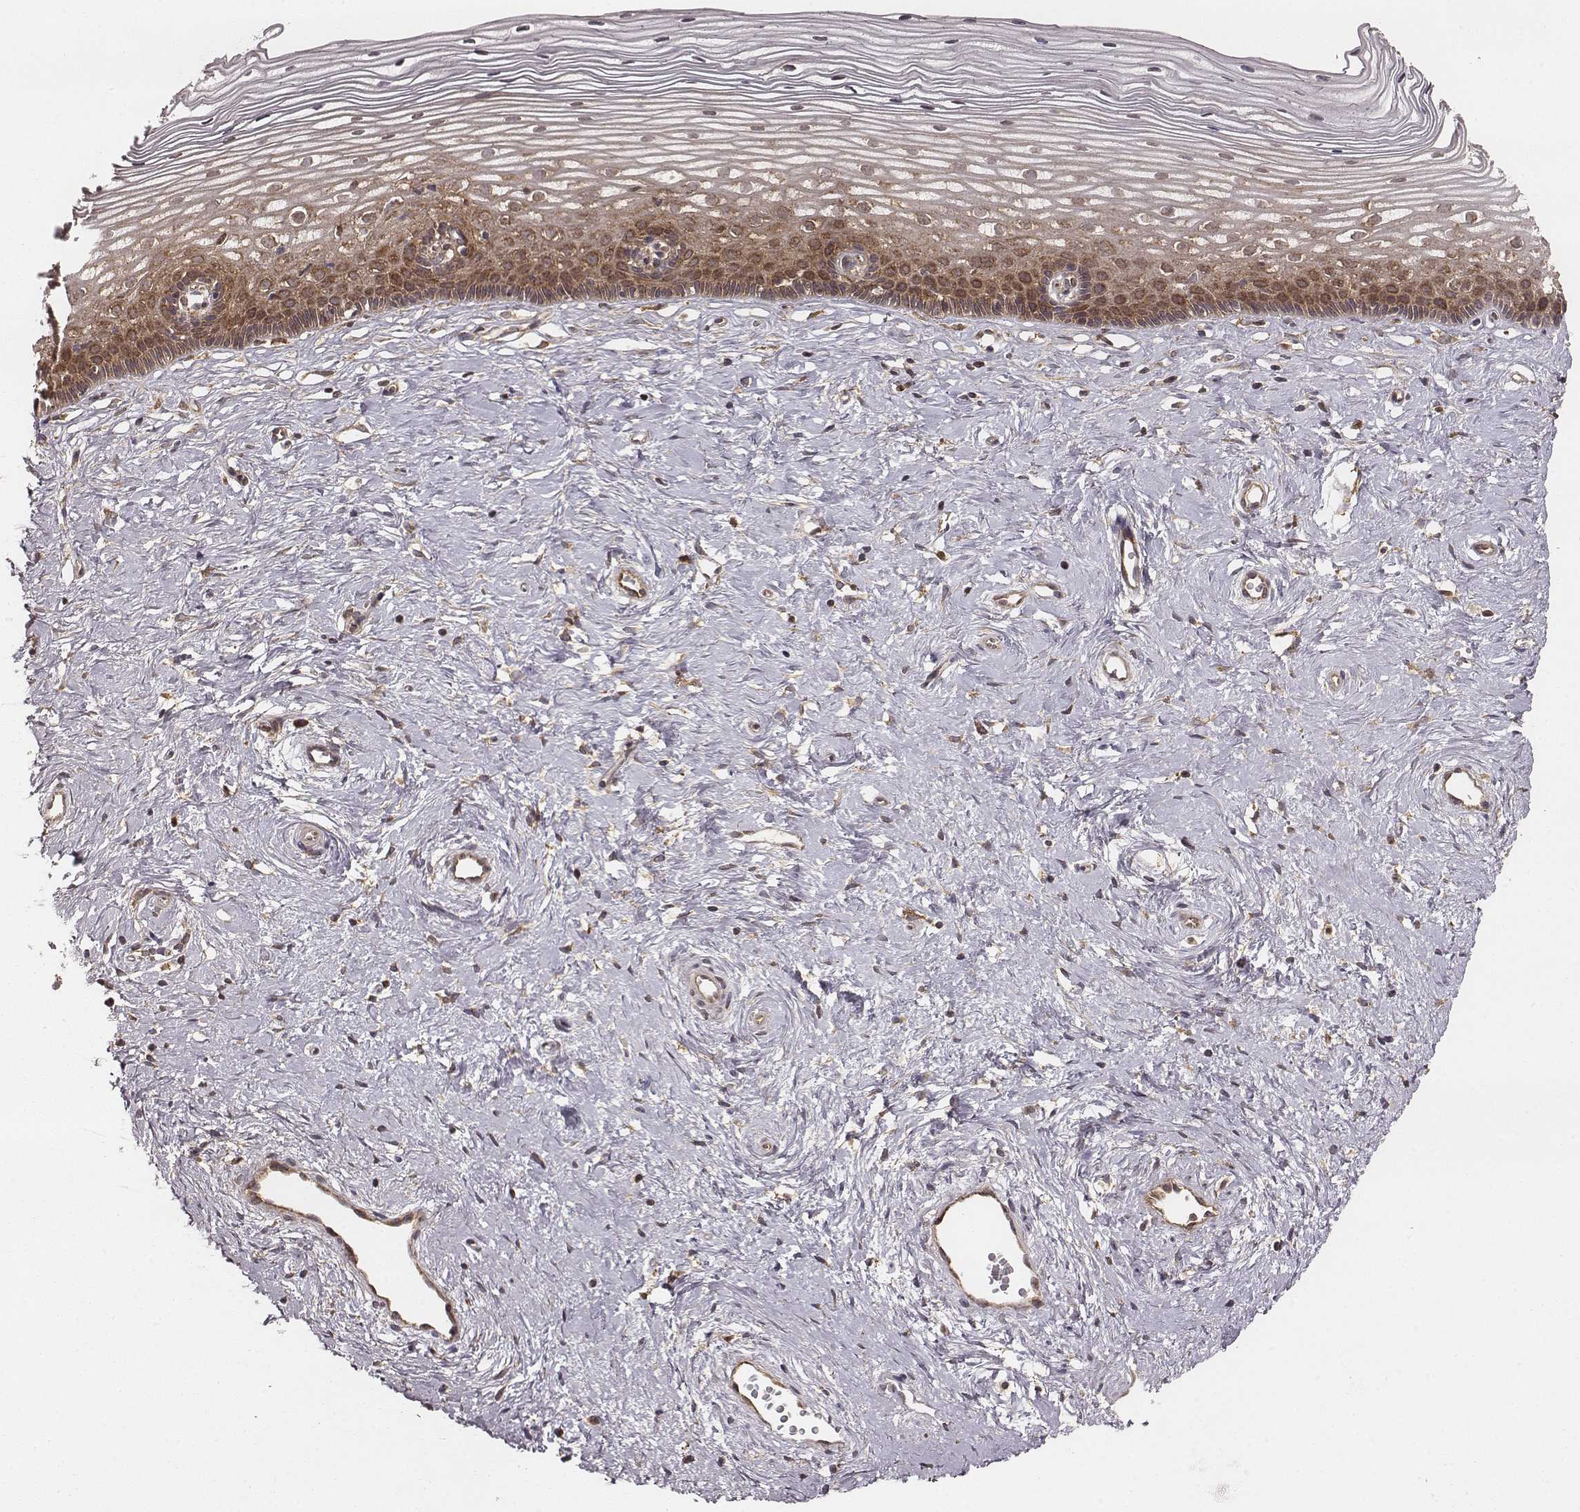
{"staining": {"intensity": "strong", "quantity": ">75%", "location": "cytoplasmic/membranous"}, "tissue": "cervix", "cell_type": "Glandular cells", "image_type": "normal", "snomed": [{"axis": "morphology", "description": "Normal tissue, NOS"}, {"axis": "topography", "description": "Cervix"}], "caption": "Unremarkable cervix was stained to show a protein in brown. There is high levels of strong cytoplasmic/membranous staining in approximately >75% of glandular cells.", "gene": "VPS26A", "patient": {"sex": "female", "age": 40}}